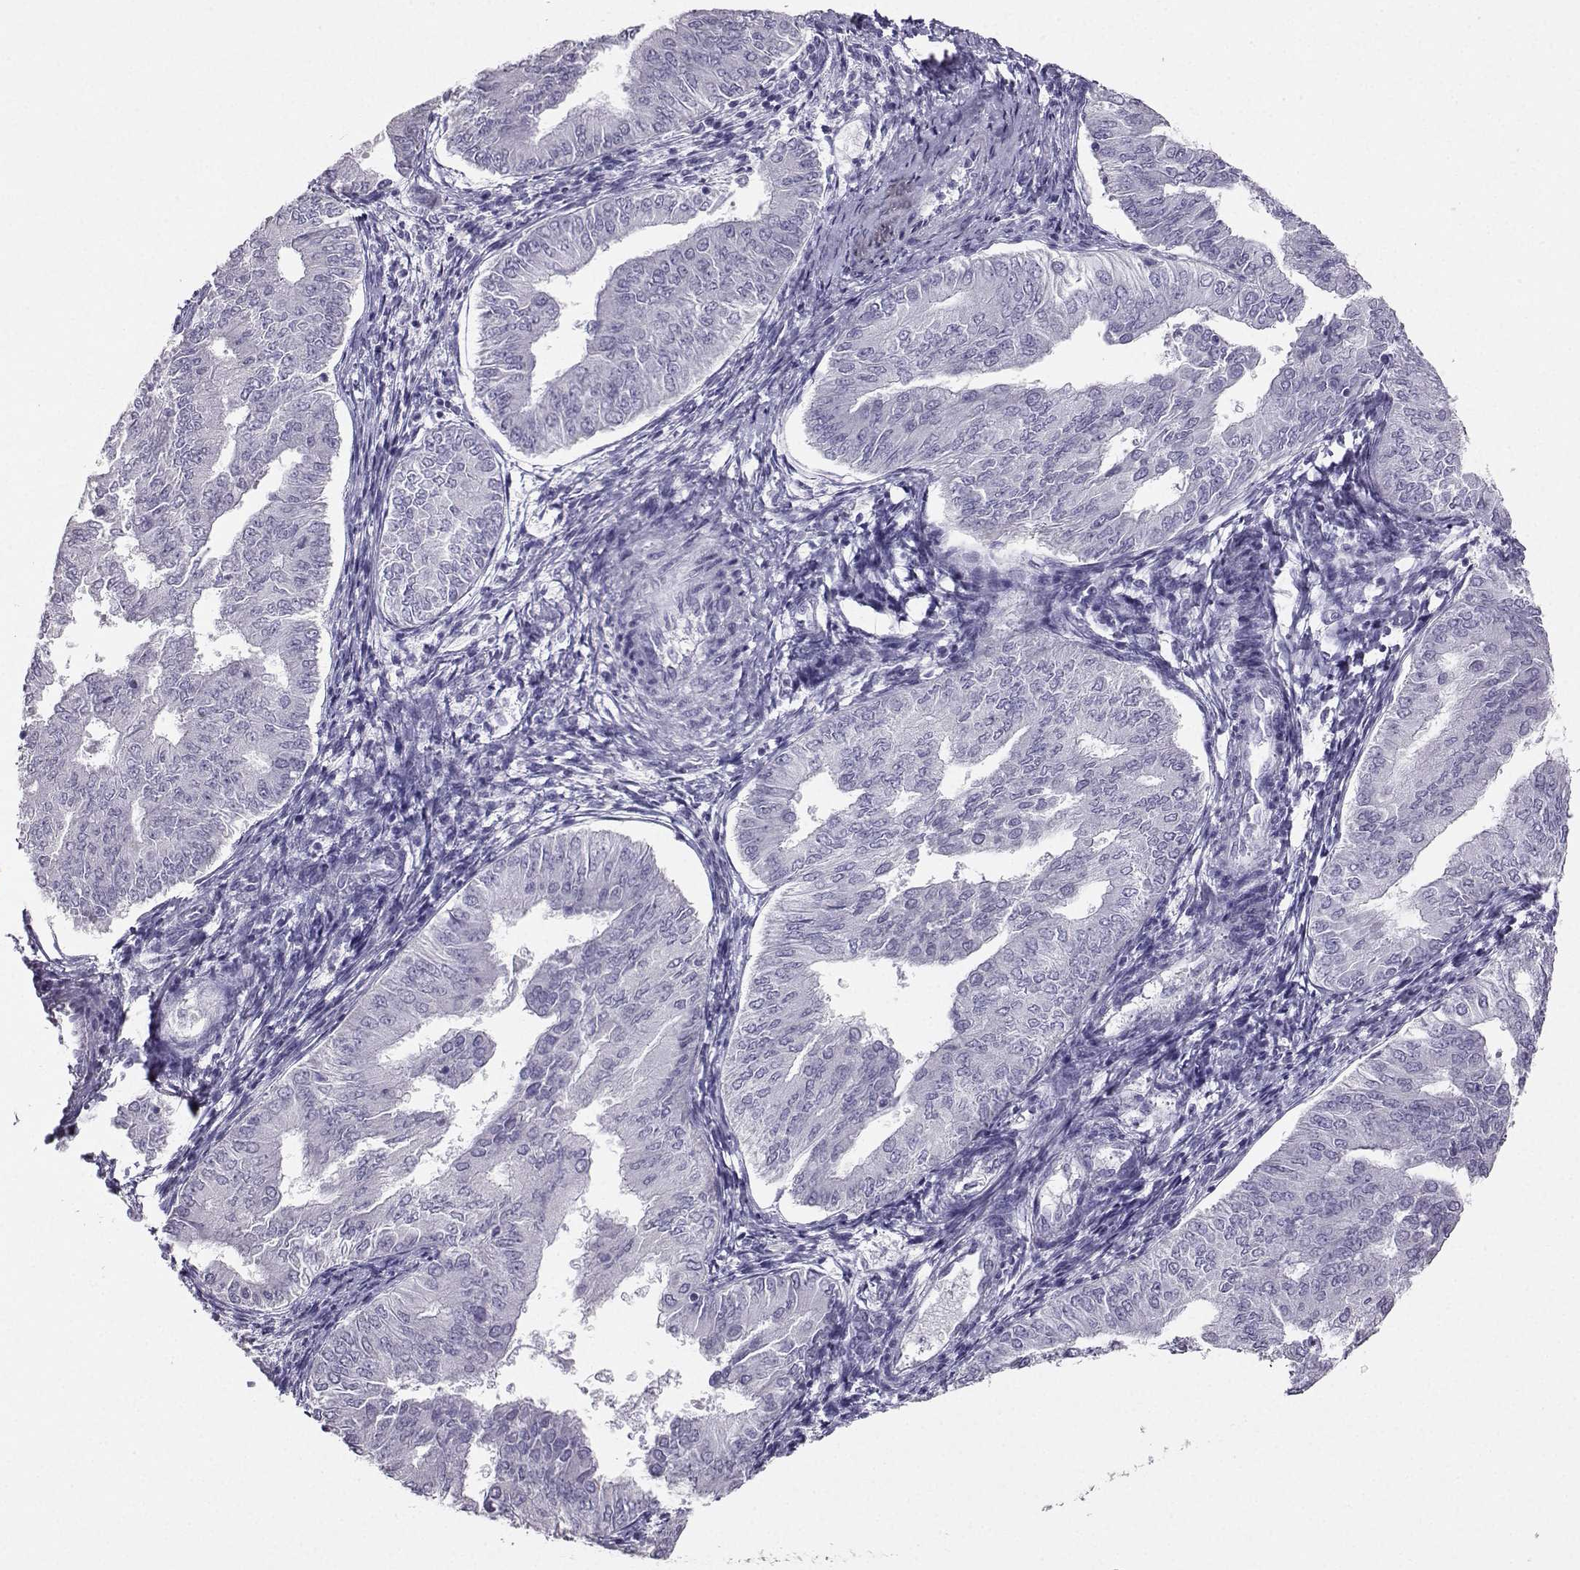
{"staining": {"intensity": "negative", "quantity": "none", "location": "none"}, "tissue": "endometrial cancer", "cell_type": "Tumor cells", "image_type": "cancer", "snomed": [{"axis": "morphology", "description": "Adenocarcinoma, NOS"}, {"axis": "topography", "description": "Endometrium"}], "caption": "Tumor cells are negative for brown protein staining in adenocarcinoma (endometrial).", "gene": "AVP", "patient": {"sex": "female", "age": 53}}